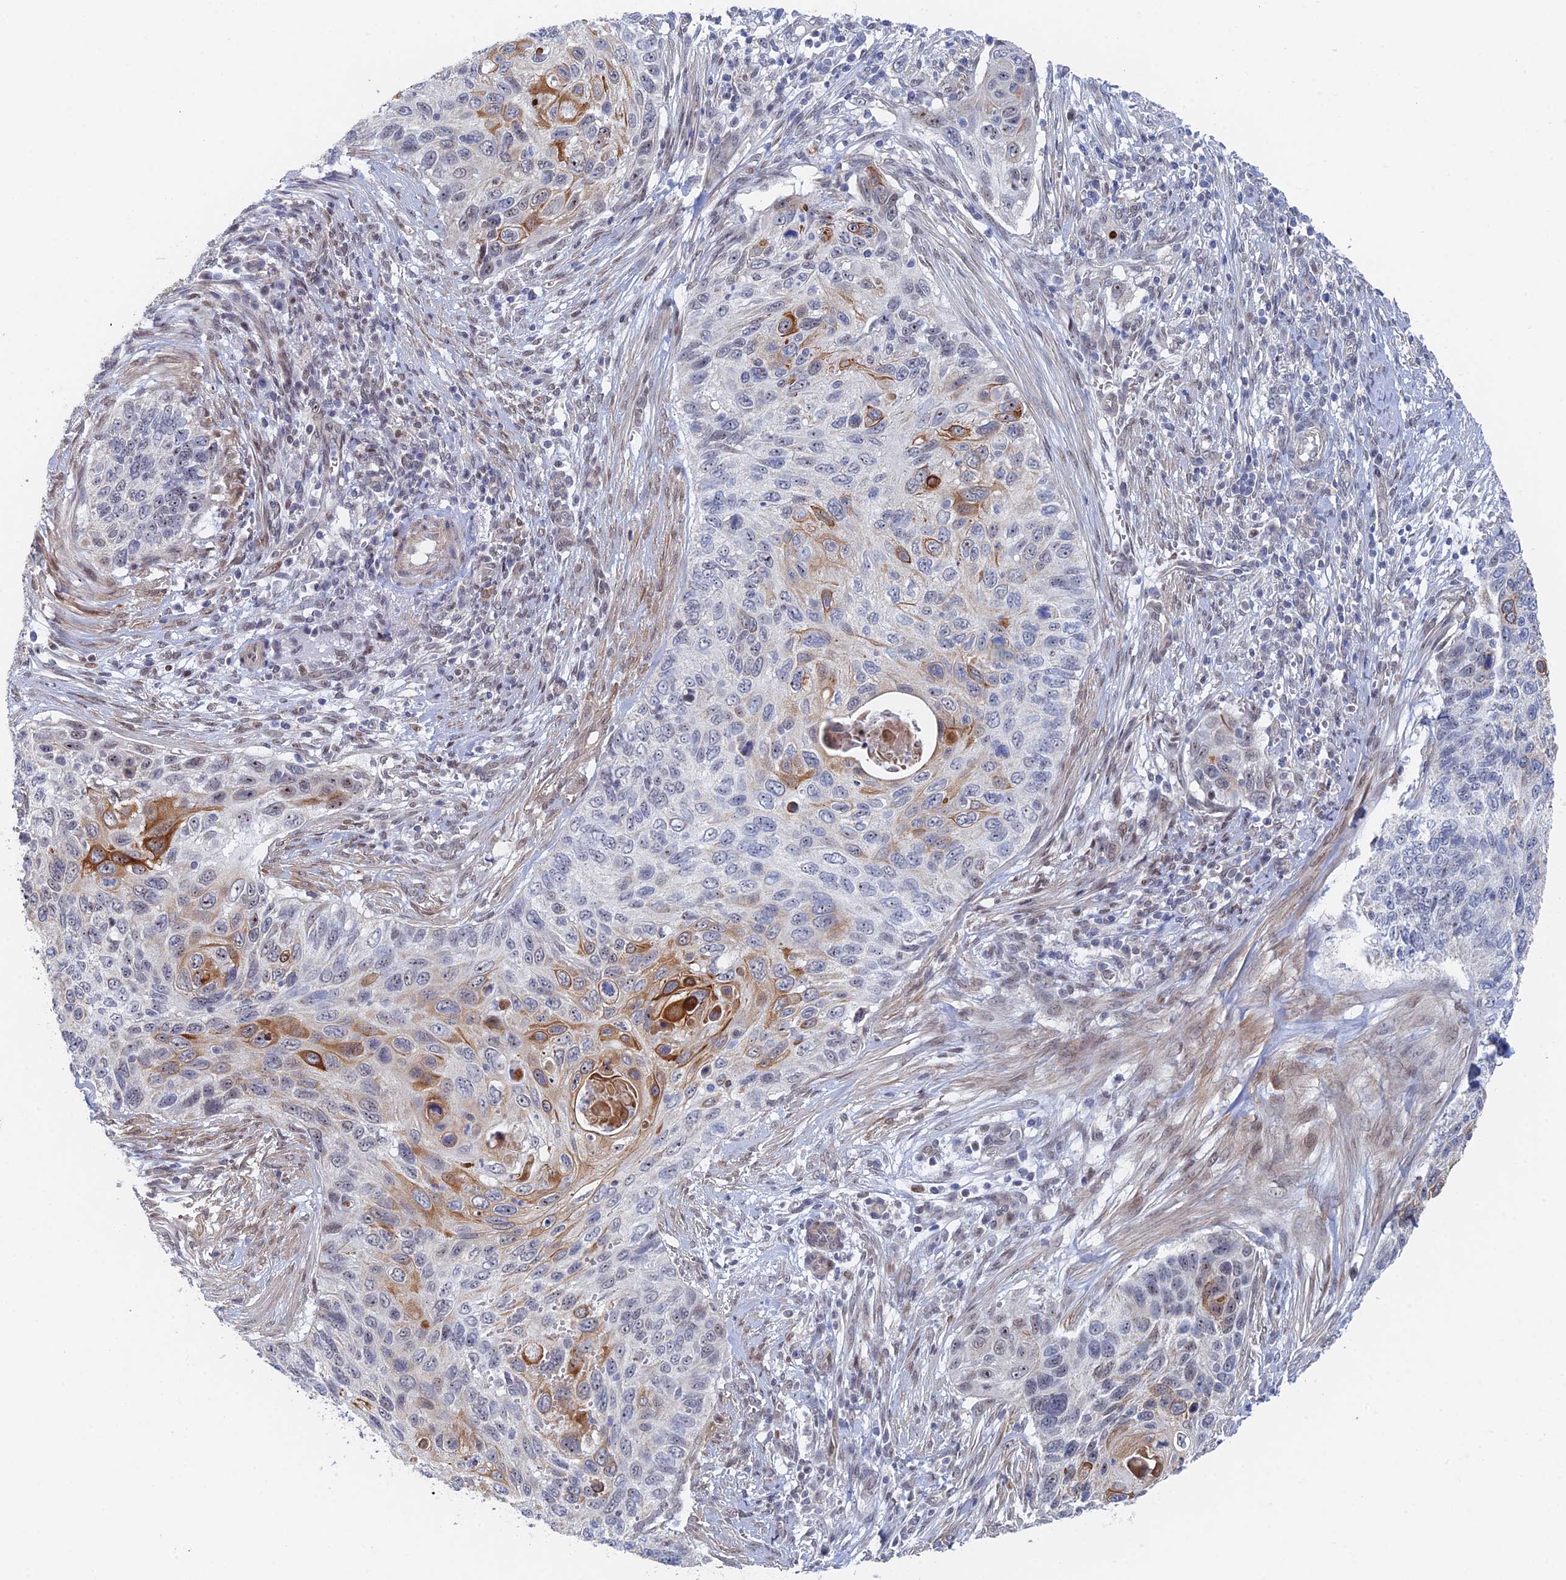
{"staining": {"intensity": "strong", "quantity": "<25%", "location": "cytoplasmic/membranous,nuclear"}, "tissue": "cervical cancer", "cell_type": "Tumor cells", "image_type": "cancer", "snomed": [{"axis": "morphology", "description": "Squamous cell carcinoma, NOS"}, {"axis": "topography", "description": "Cervix"}], "caption": "Tumor cells exhibit medium levels of strong cytoplasmic/membranous and nuclear expression in about <25% of cells in human cervical cancer (squamous cell carcinoma). (brown staining indicates protein expression, while blue staining denotes nuclei).", "gene": "GMNC", "patient": {"sex": "female", "age": 70}}